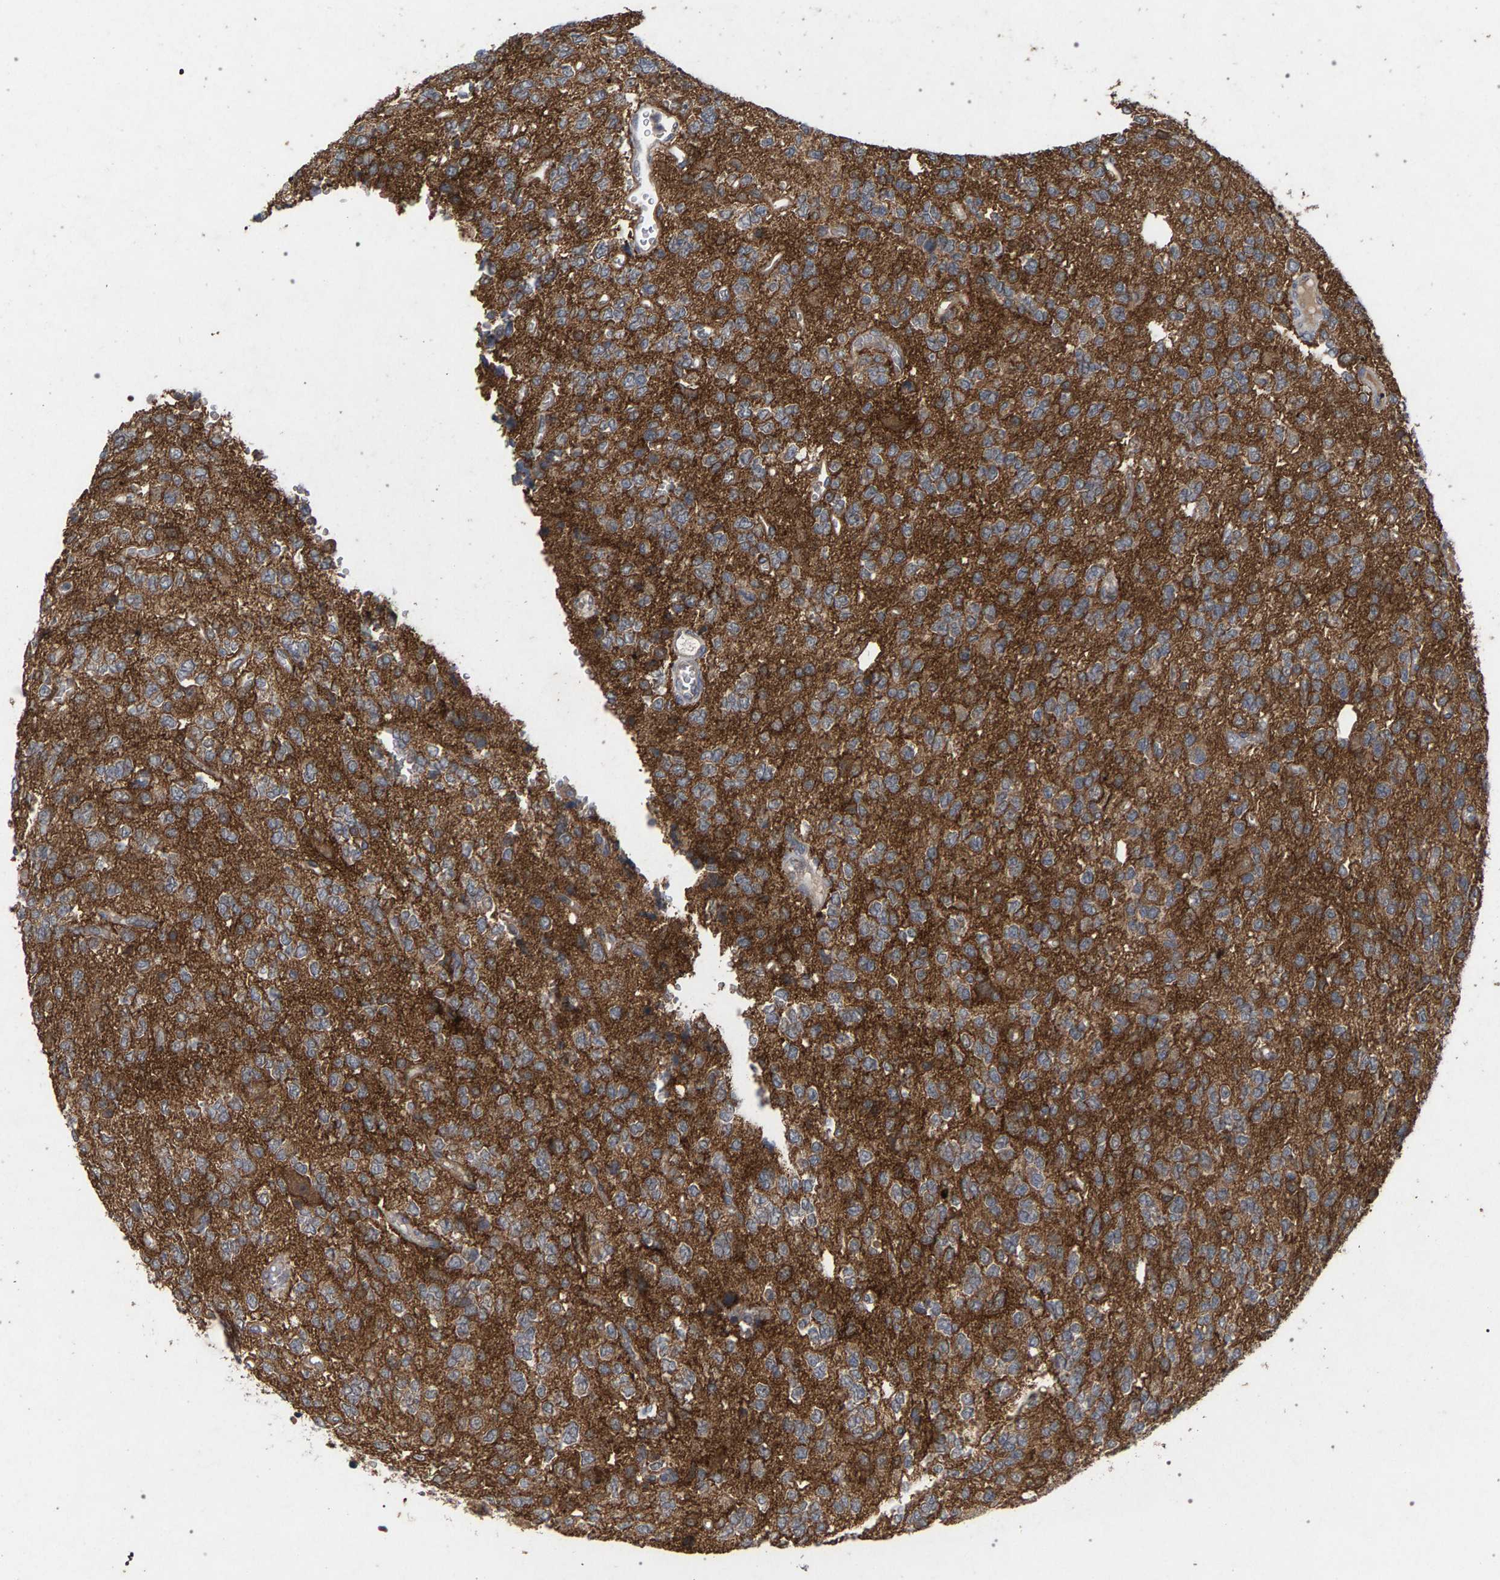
{"staining": {"intensity": "moderate", "quantity": ">75%", "location": "cytoplasmic/membranous"}, "tissue": "glioma", "cell_type": "Tumor cells", "image_type": "cancer", "snomed": [{"axis": "morphology", "description": "Glioma, malignant, Low grade"}, {"axis": "topography", "description": "Brain"}], "caption": "This is an image of immunohistochemistry (IHC) staining of malignant low-grade glioma, which shows moderate positivity in the cytoplasmic/membranous of tumor cells.", "gene": "SLC4A4", "patient": {"sex": "male", "age": 38}}